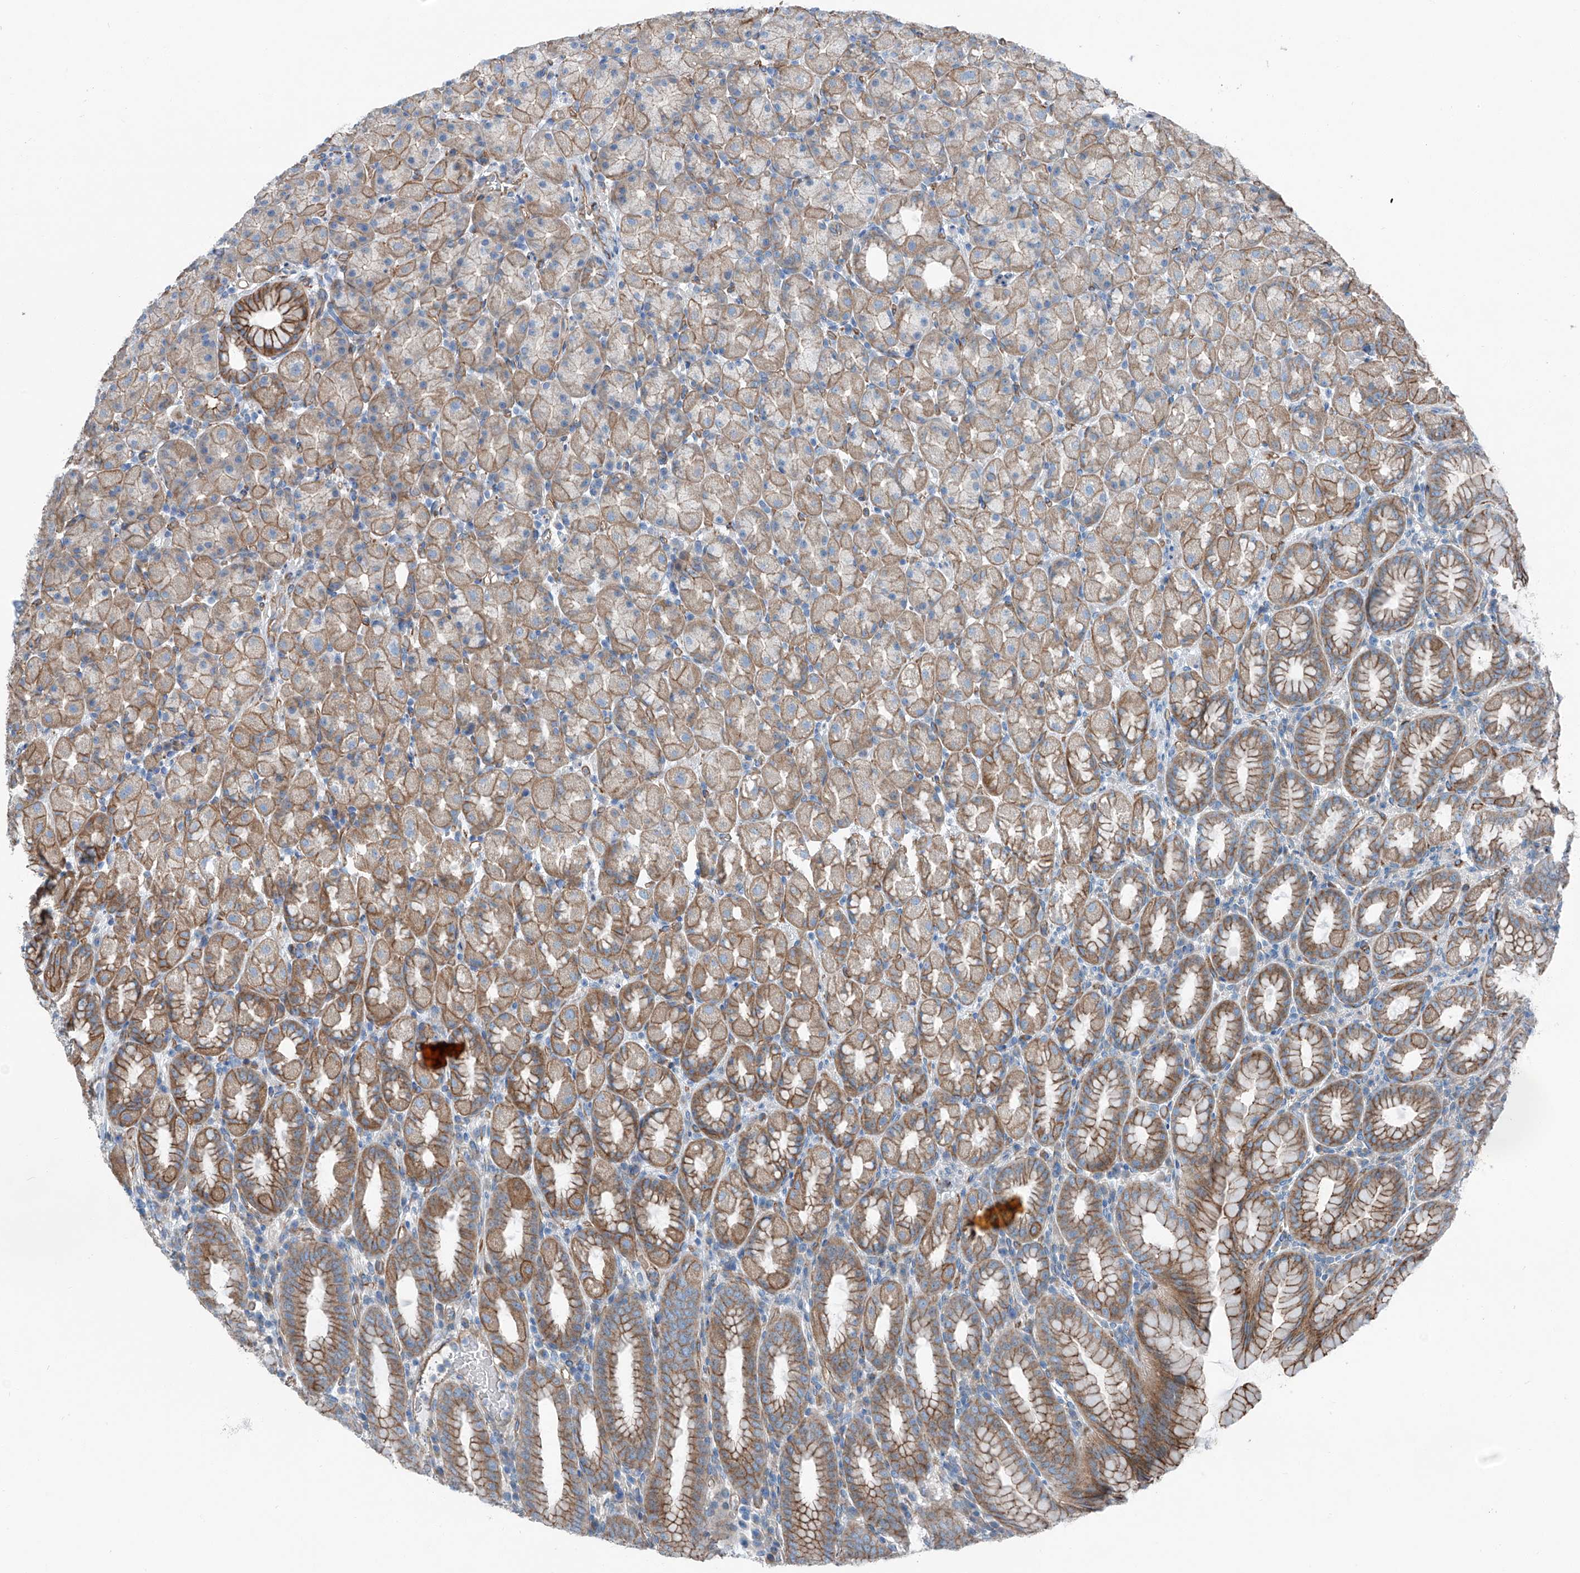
{"staining": {"intensity": "strong", "quantity": "25%-75%", "location": "cytoplasmic/membranous"}, "tissue": "stomach", "cell_type": "Glandular cells", "image_type": "normal", "snomed": [{"axis": "morphology", "description": "Normal tissue, NOS"}, {"axis": "topography", "description": "Stomach, upper"}], "caption": "Glandular cells show high levels of strong cytoplasmic/membranous expression in approximately 25%-75% of cells in unremarkable stomach.", "gene": "THEMIS2", "patient": {"sex": "male", "age": 68}}